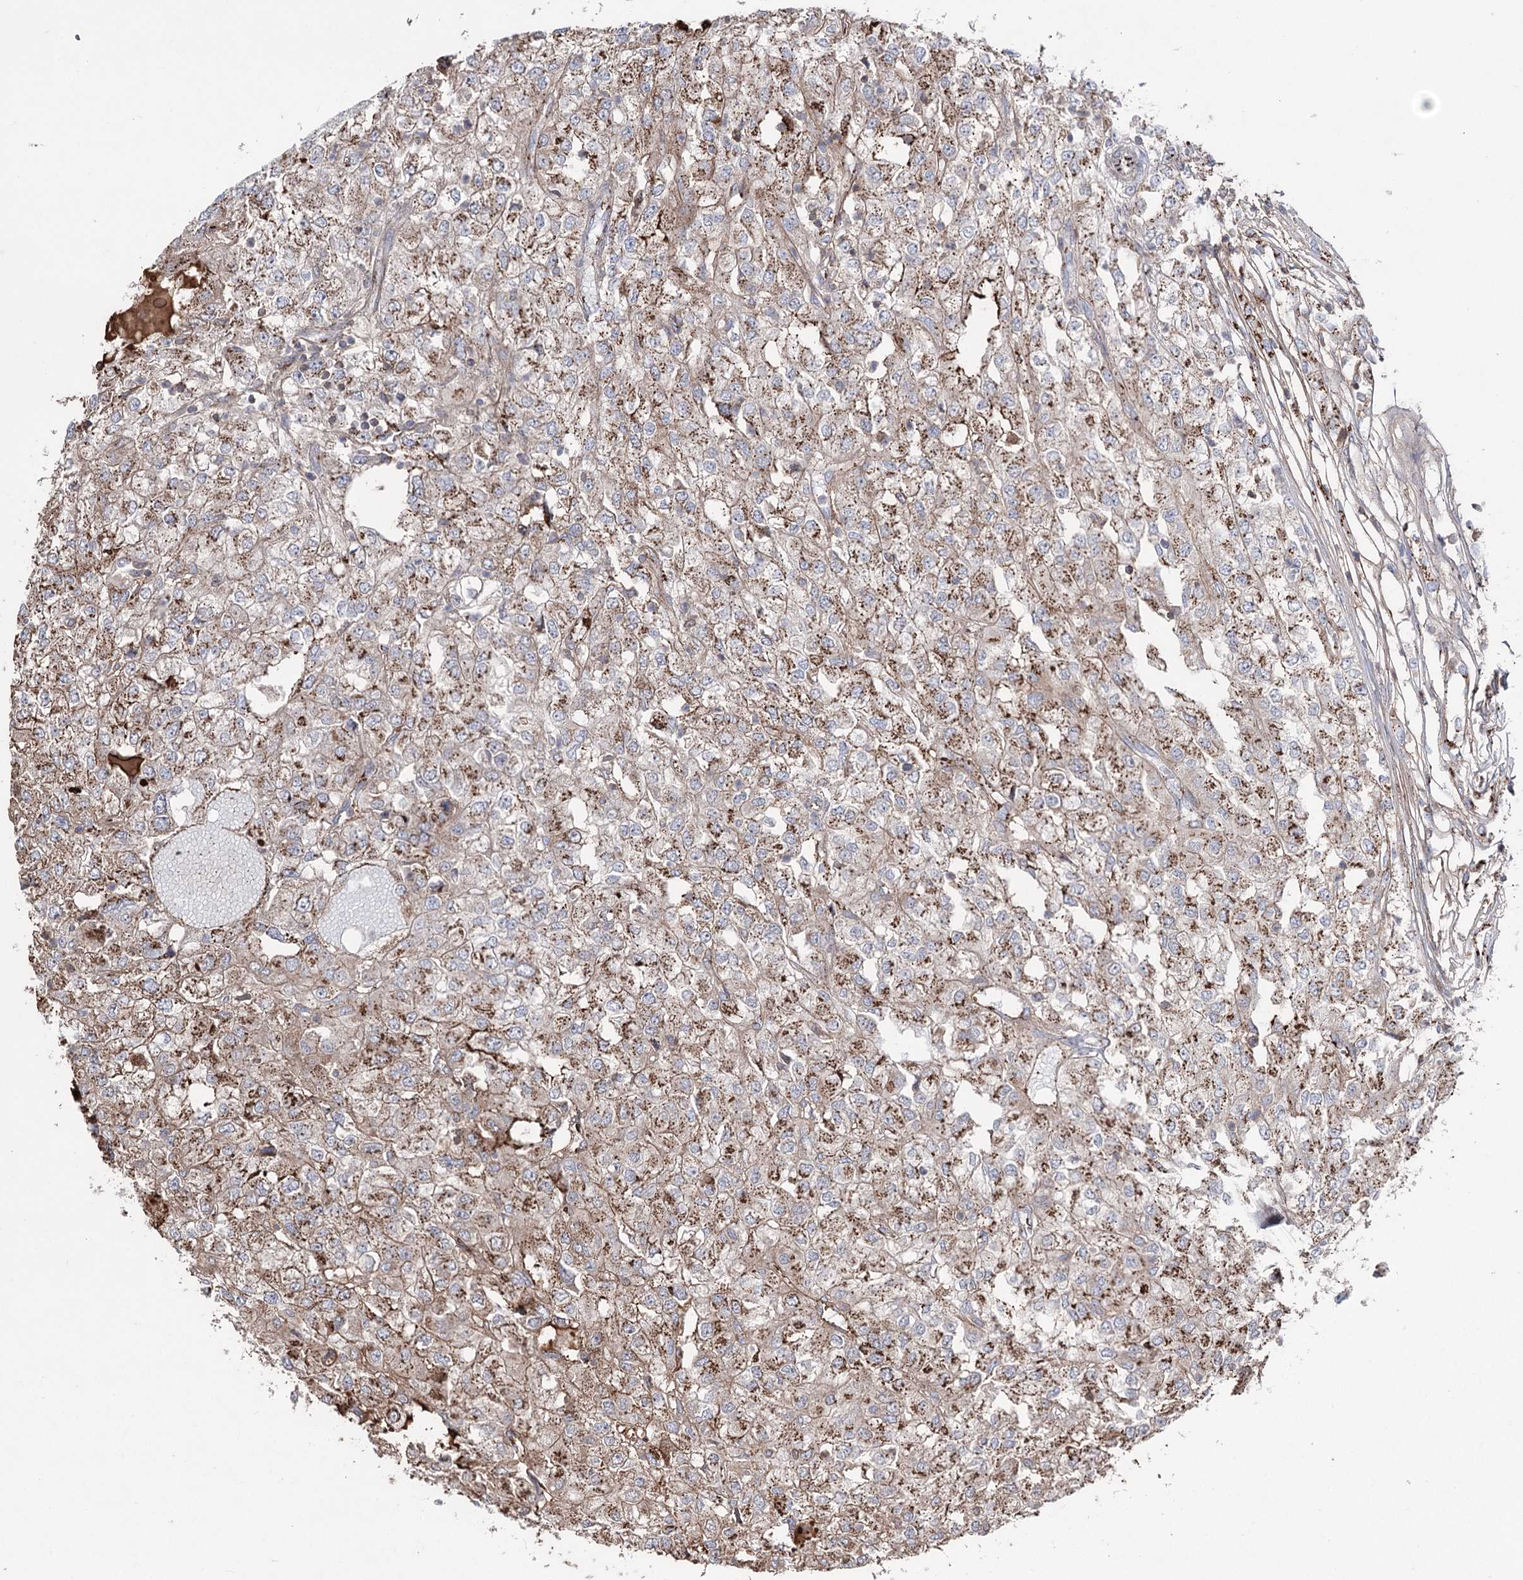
{"staining": {"intensity": "strong", "quantity": "25%-75%", "location": "cytoplasmic/membranous"}, "tissue": "renal cancer", "cell_type": "Tumor cells", "image_type": "cancer", "snomed": [{"axis": "morphology", "description": "Adenocarcinoma, NOS"}, {"axis": "topography", "description": "Kidney"}], "caption": "Immunohistochemical staining of renal adenocarcinoma exhibits strong cytoplasmic/membranous protein expression in approximately 25%-75% of tumor cells.", "gene": "ARHGAP20", "patient": {"sex": "female", "age": 54}}